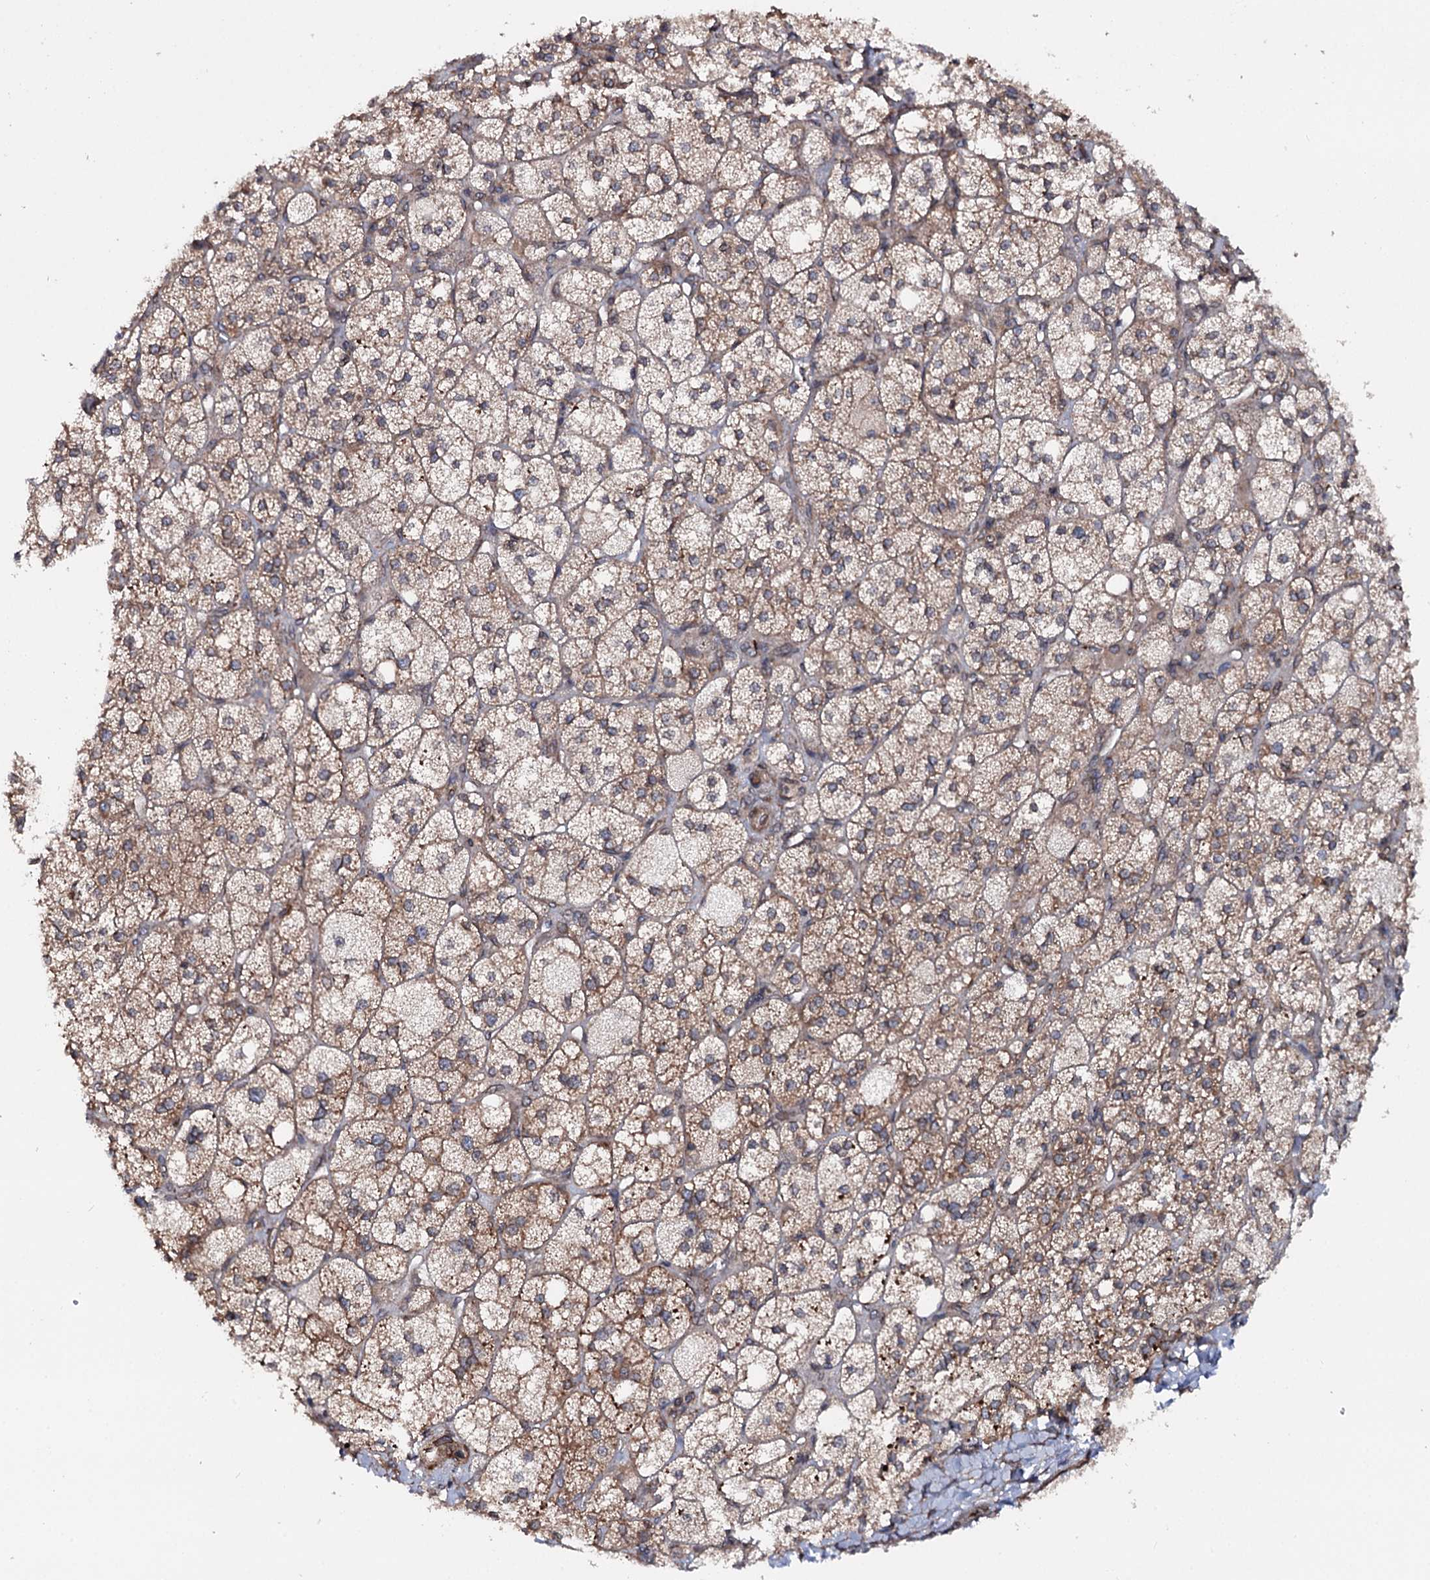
{"staining": {"intensity": "moderate", "quantity": "25%-75%", "location": "cytoplasmic/membranous"}, "tissue": "adrenal gland", "cell_type": "Glandular cells", "image_type": "normal", "snomed": [{"axis": "morphology", "description": "Normal tissue, NOS"}, {"axis": "topography", "description": "Adrenal gland"}], "caption": "Protein analysis of normal adrenal gland demonstrates moderate cytoplasmic/membranous expression in about 25%-75% of glandular cells. Nuclei are stained in blue.", "gene": "FGFR1OP2", "patient": {"sex": "male", "age": 61}}